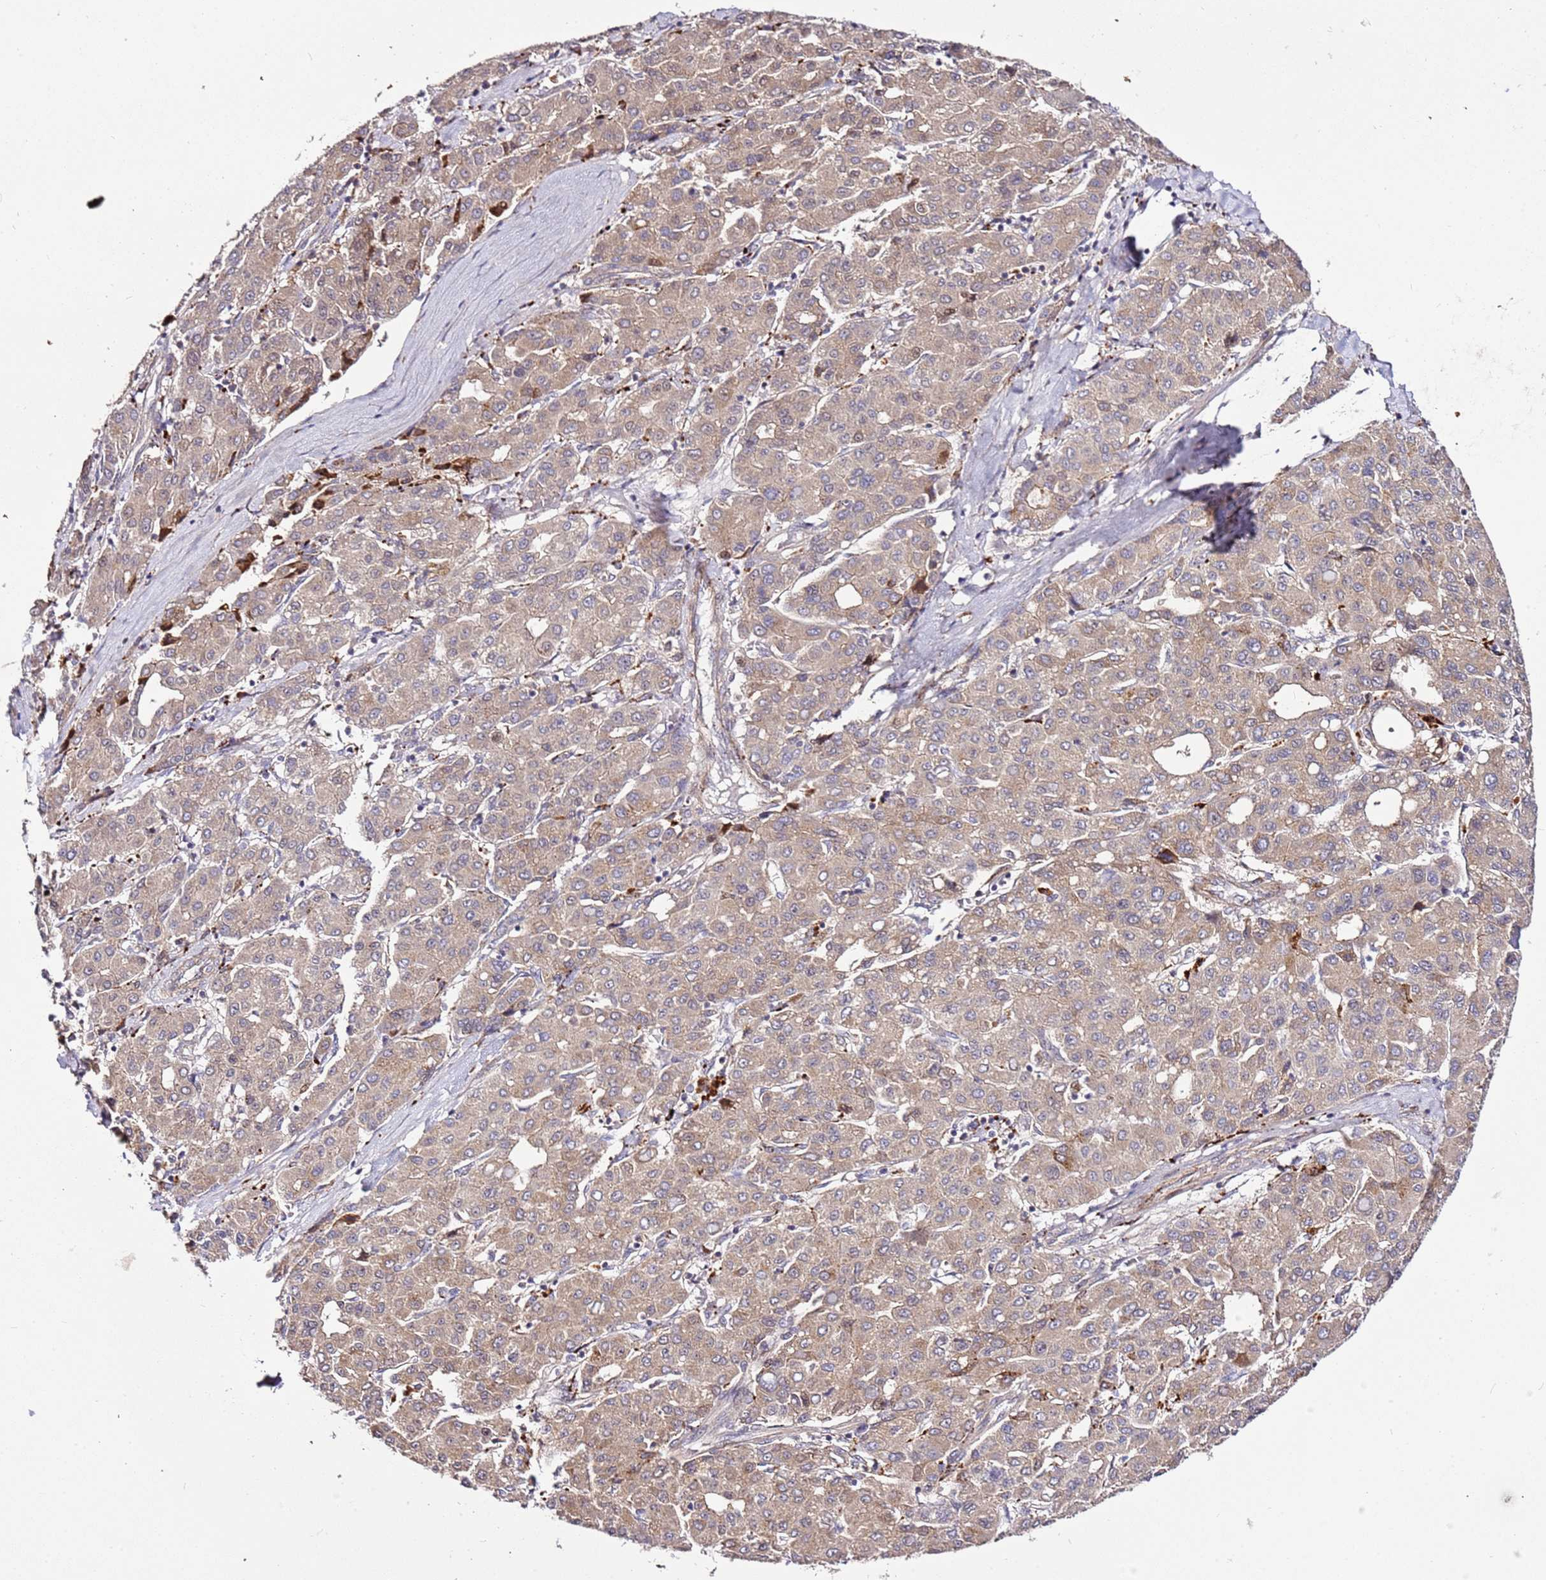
{"staining": {"intensity": "weak", "quantity": ">75%", "location": "cytoplasmic/membranous"}, "tissue": "liver cancer", "cell_type": "Tumor cells", "image_type": "cancer", "snomed": [{"axis": "morphology", "description": "Carcinoma, Hepatocellular, NOS"}, {"axis": "topography", "description": "Liver"}], "caption": "Human liver hepatocellular carcinoma stained with a brown dye displays weak cytoplasmic/membranous positive staining in approximately >75% of tumor cells.", "gene": "PVRIG", "patient": {"sex": "male", "age": 65}}